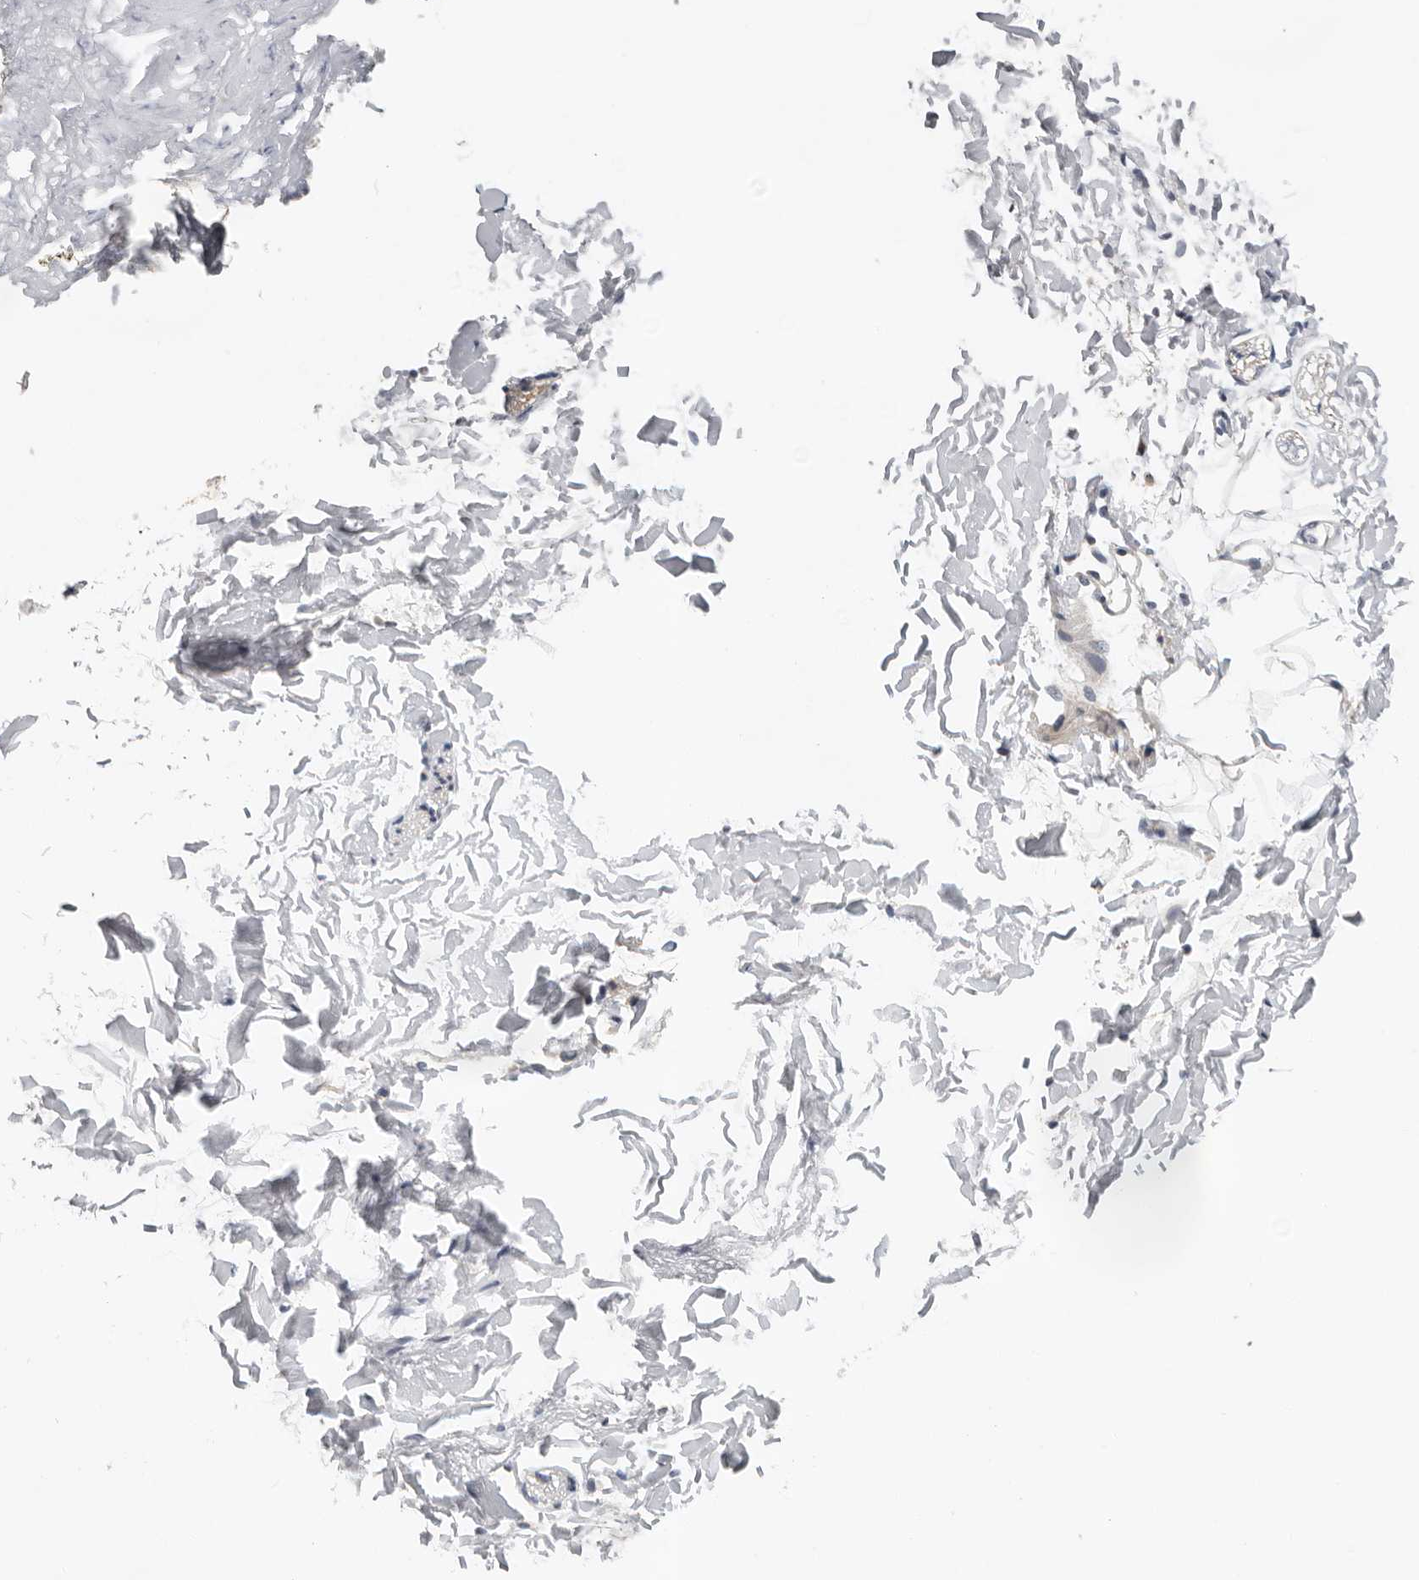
{"staining": {"intensity": "negative", "quantity": "none", "location": "none"}, "tissue": "adipose tissue", "cell_type": "Adipocytes", "image_type": "normal", "snomed": [{"axis": "morphology", "description": "Normal tissue, NOS"}, {"axis": "morphology", "description": "Adenocarcinoma, NOS"}, {"axis": "topography", "description": "Smooth muscle"}, {"axis": "topography", "description": "Colon"}], "caption": "There is no significant staining in adipocytes of adipose tissue. The staining is performed using DAB (3,3'-diaminobenzidine) brown chromogen with nuclei counter-stained in using hematoxylin.", "gene": "PPP1R42", "patient": {"sex": "male", "age": 14}}